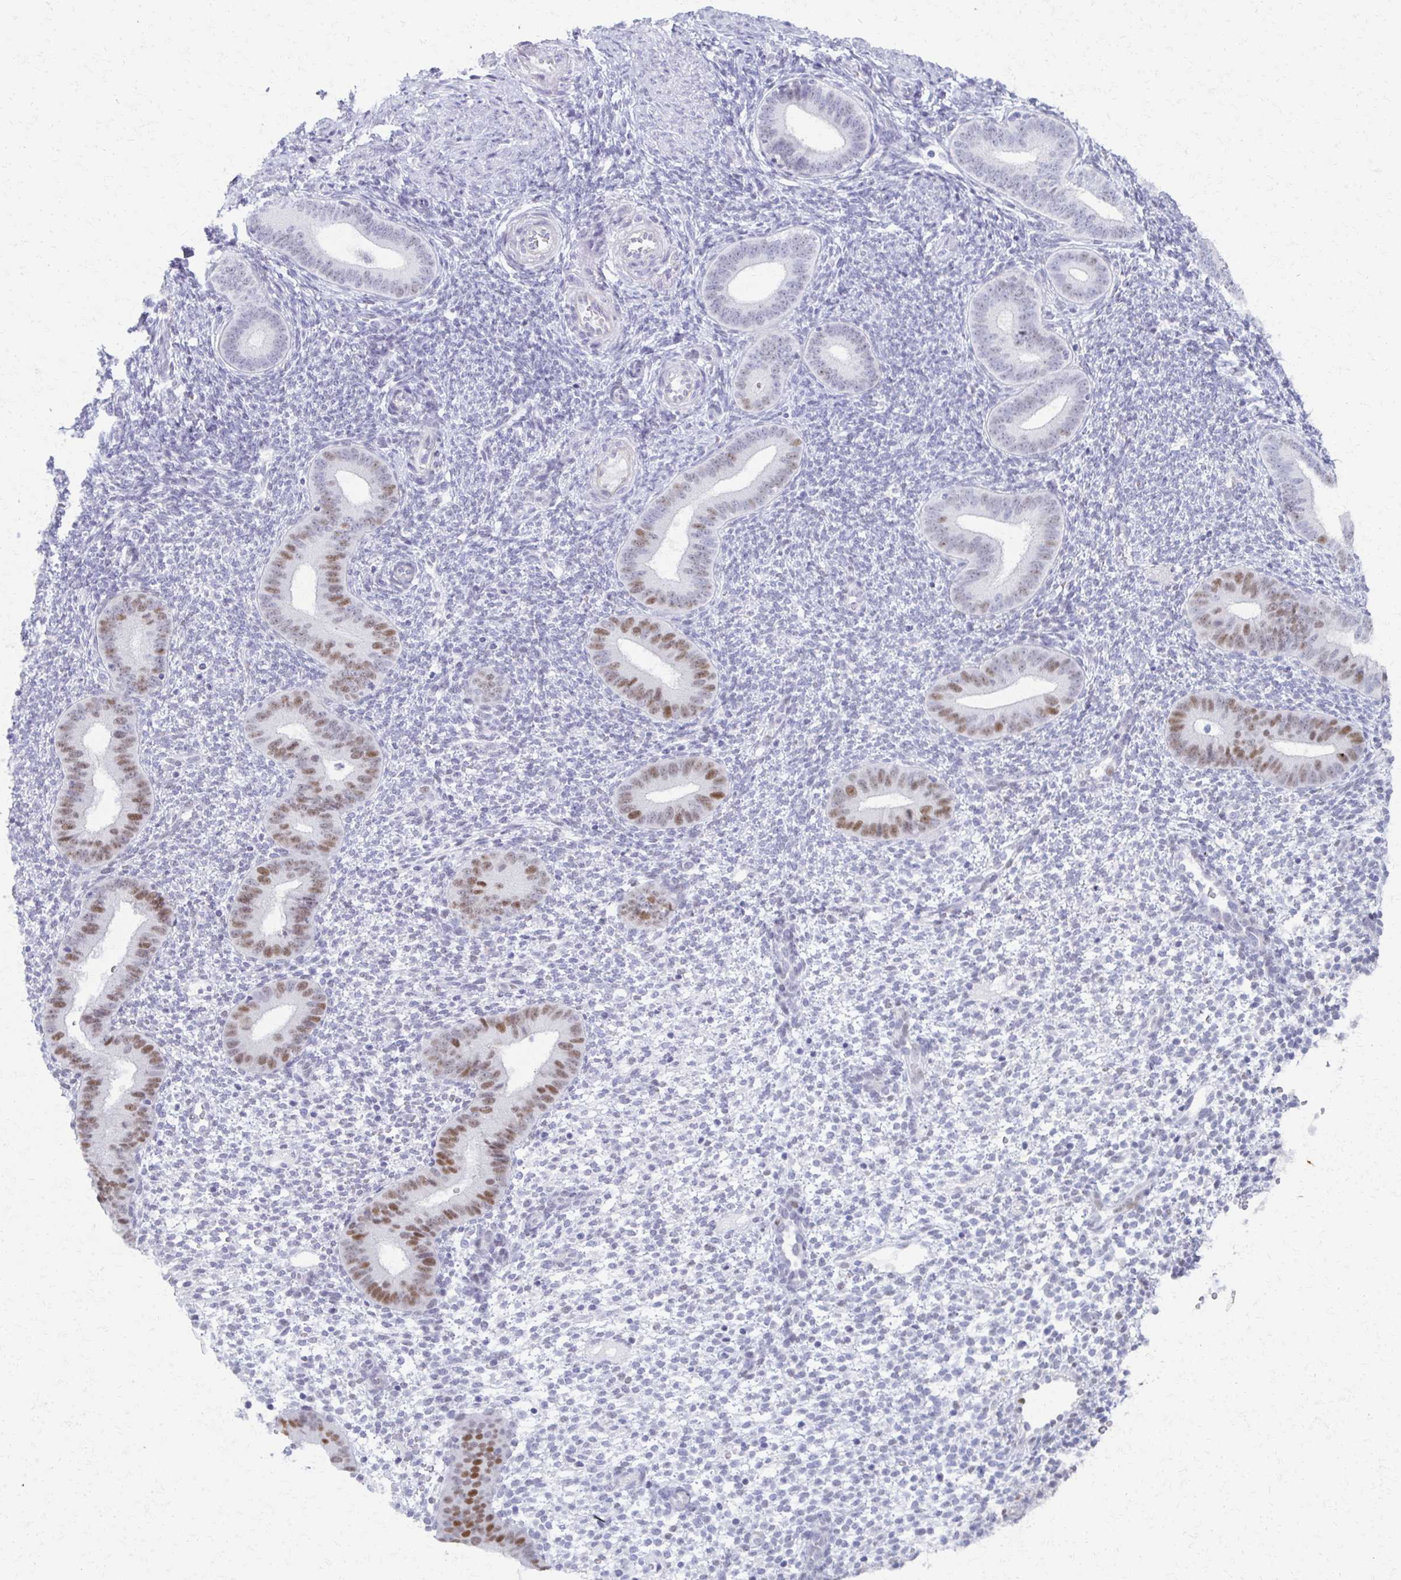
{"staining": {"intensity": "negative", "quantity": "none", "location": "none"}, "tissue": "endometrium", "cell_type": "Cells in endometrial stroma", "image_type": "normal", "snomed": [{"axis": "morphology", "description": "Normal tissue, NOS"}, {"axis": "topography", "description": "Endometrium"}], "caption": "Immunohistochemical staining of benign endometrium shows no significant expression in cells in endometrial stroma. (Stains: DAB (3,3'-diaminobenzidine) immunohistochemistry (IHC) with hematoxylin counter stain, Microscopy: brightfield microscopy at high magnification).", "gene": "MORC4", "patient": {"sex": "female", "age": 40}}